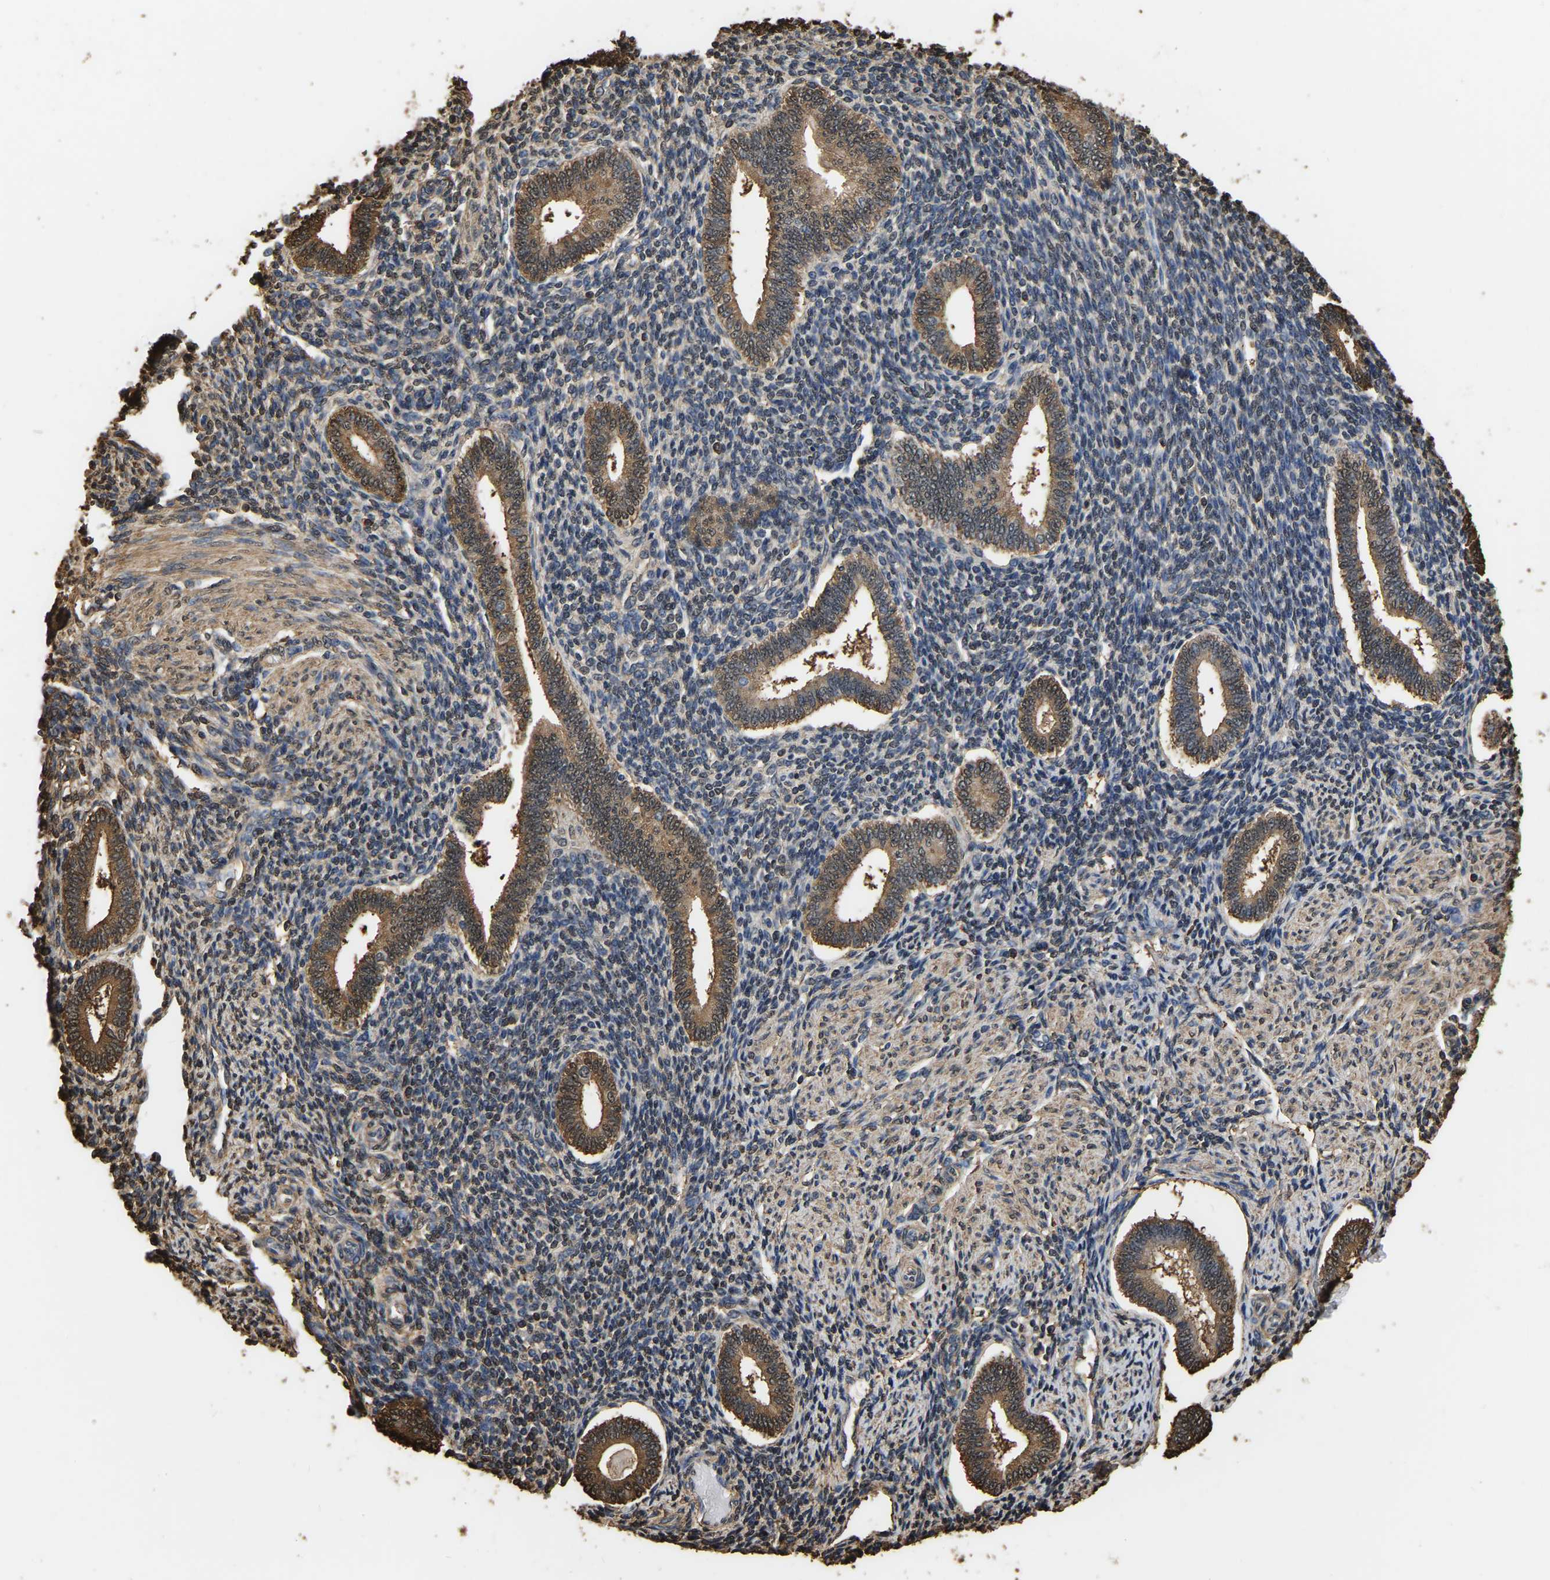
{"staining": {"intensity": "moderate", "quantity": "<25%", "location": "nuclear"}, "tissue": "endometrium", "cell_type": "Cells in endometrial stroma", "image_type": "normal", "snomed": [{"axis": "morphology", "description": "Normal tissue, NOS"}, {"axis": "topography", "description": "Endometrium"}], "caption": "Immunohistochemistry (DAB) staining of normal endometrium demonstrates moderate nuclear protein positivity in about <25% of cells in endometrial stroma. (DAB = brown stain, brightfield microscopy at high magnification).", "gene": "LDHB", "patient": {"sex": "female", "age": 42}}